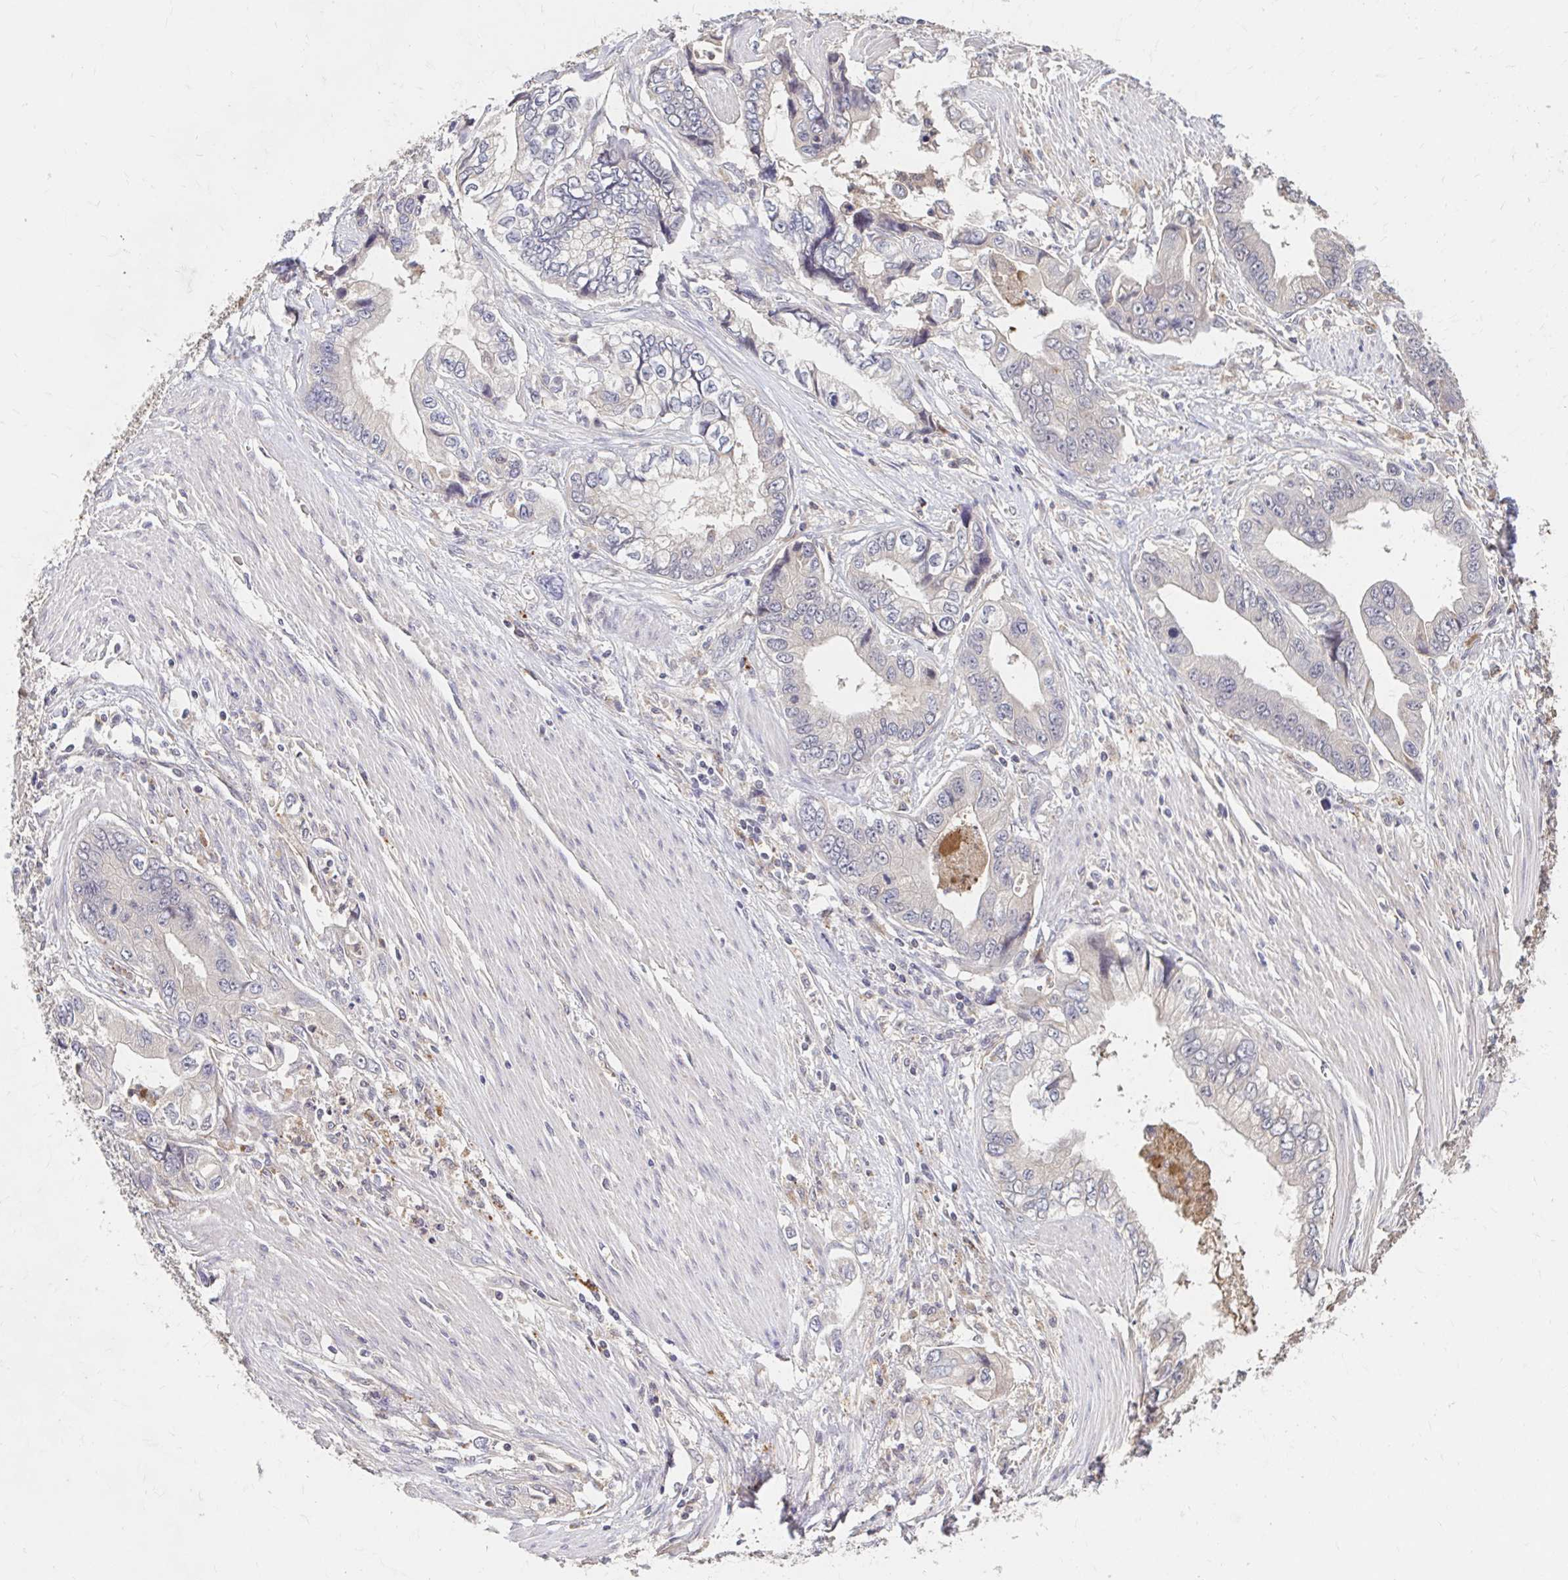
{"staining": {"intensity": "negative", "quantity": "none", "location": "none"}, "tissue": "stomach cancer", "cell_type": "Tumor cells", "image_type": "cancer", "snomed": [{"axis": "morphology", "description": "Adenocarcinoma, NOS"}, {"axis": "topography", "description": "Pancreas"}, {"axis": "topography", "description": "Stomach, upper"}], "caption": "DAB (3,3'-diaminobenzidine) immunohistochemical staining of human adenocarcinoma (stomach) demonstrates no significant expression in tumor cells.", "gene": "HMGCS2", "patient": {"sex": "male", "age": 77}}